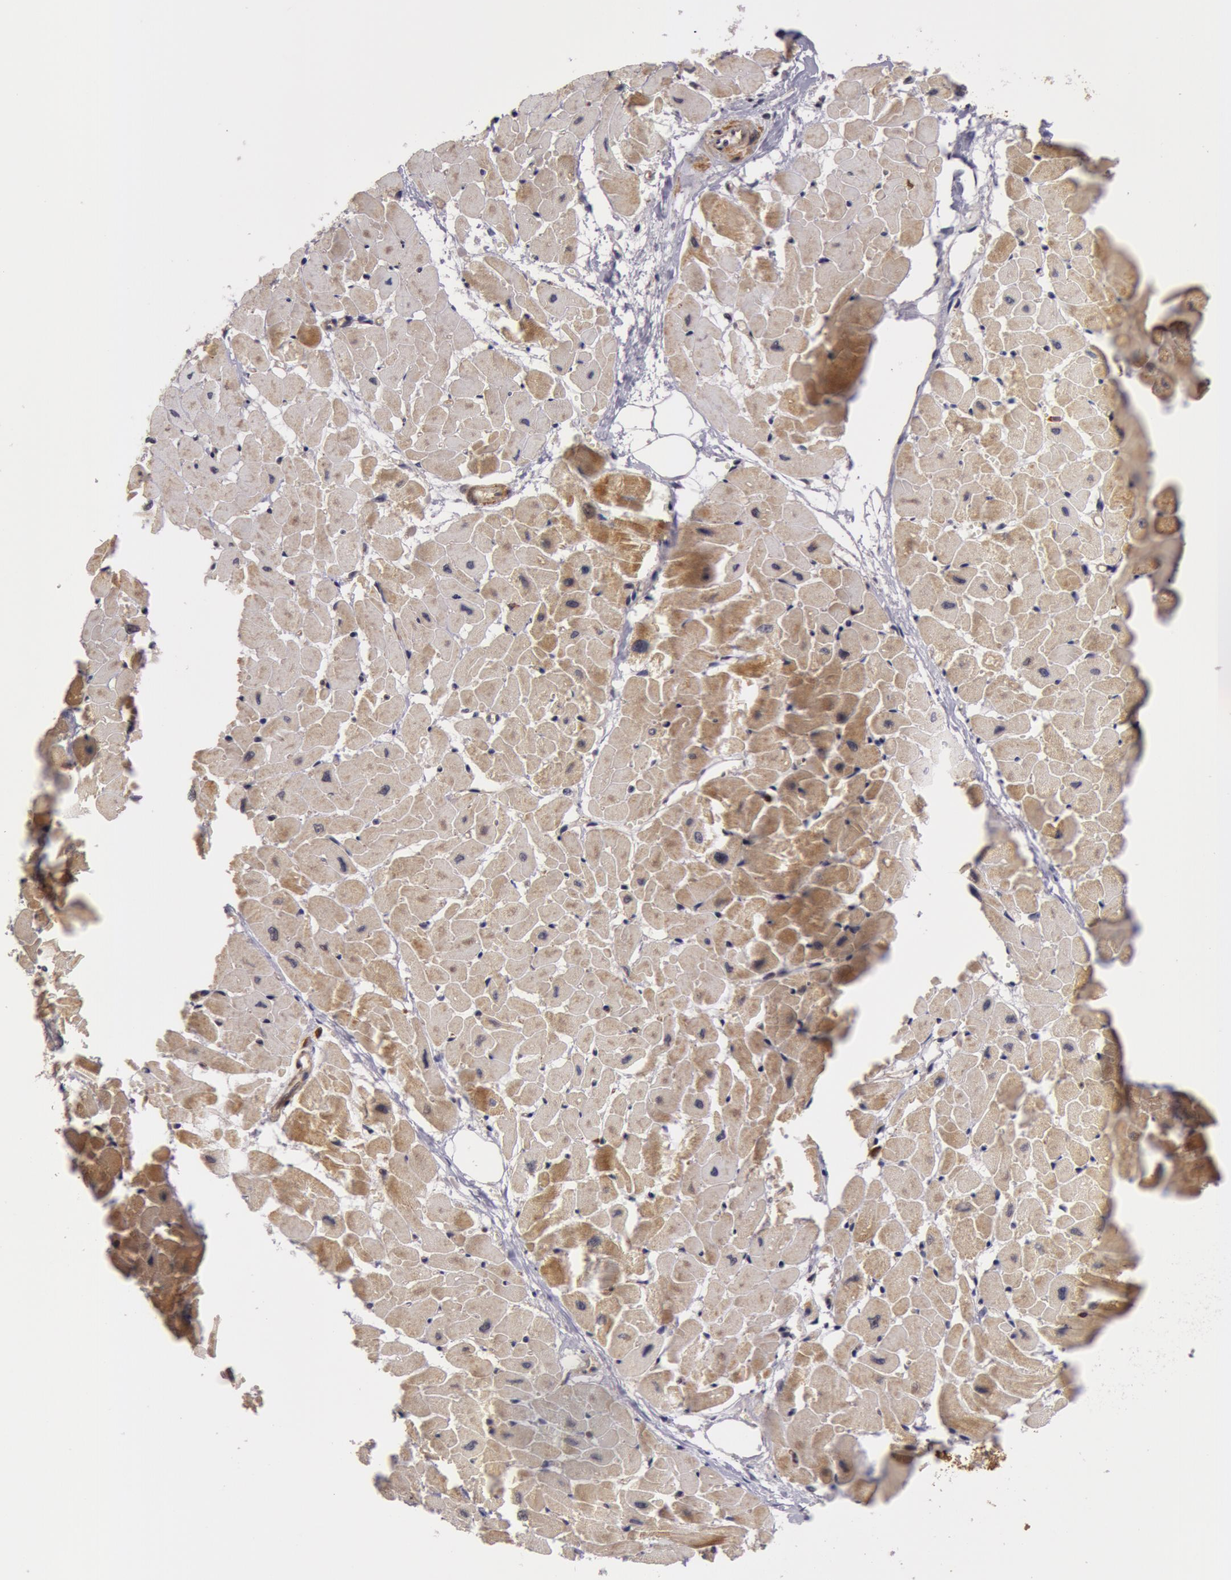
{"staining": {"intensity": "weak", "quantity": "<25%", "location": "nuclear"}, "tissue": "heart muscle", "cell_type": "Cardiomyocytes", "image_type": "normal", "snomed": [{"axis": "morphology", "description": "Normal tissue, NOS"}, {"axis": "topography", "description": "Heart"}], "caption": "Immunohistochemistry image of unremarkable heart muscle: heart muscle stained with DAB (3,3'-diaminobenzidine) shows no significant protein positivity in cardiomyocytes.", "gene": "ZNF350", "patient": {"sex": "female", "age": 19}}